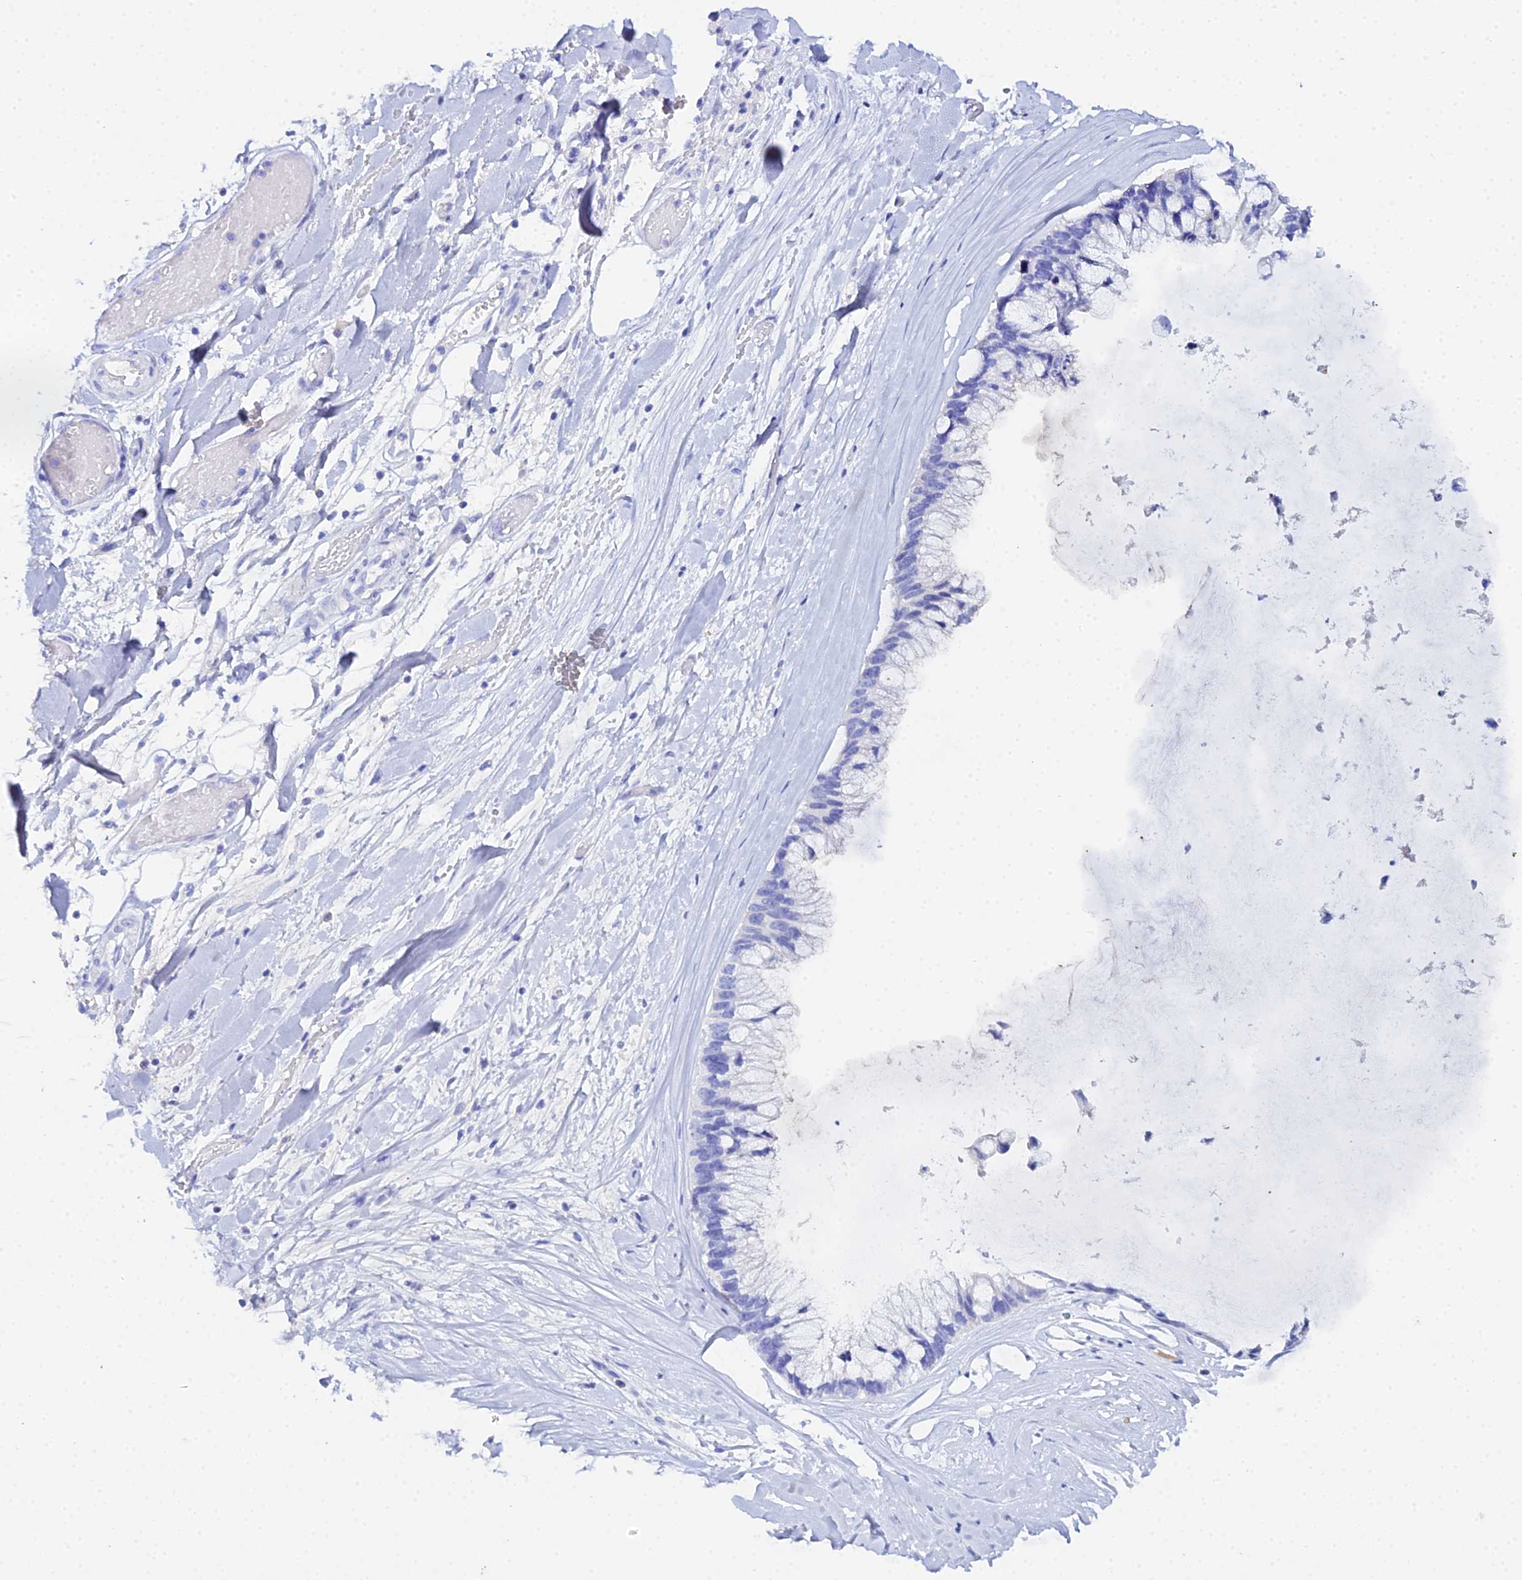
{"staining": {"intensity": "negative", "quantity": "none", "location": "none"}, "tissue": "ovarian cancer", "cell_type": "Tumor cells", "image_type": "cancer", "snomed": [{"axis": "morphology", "description": "Cystadenocarcinoma, mucinous, NOS"}, {"axis": "topography", "description": "Ovary"}], "caption": "The micrograph reveals no staining of tumor cells in ovarian mucinous cystadenocarcinoma. (Stains: DAB IHC with hematoxylin counter stain, Microscopy: brightfield microscopy at high magnification).", "gene": "CELA3A", "patient": {"sex": "female", "age": 39}}